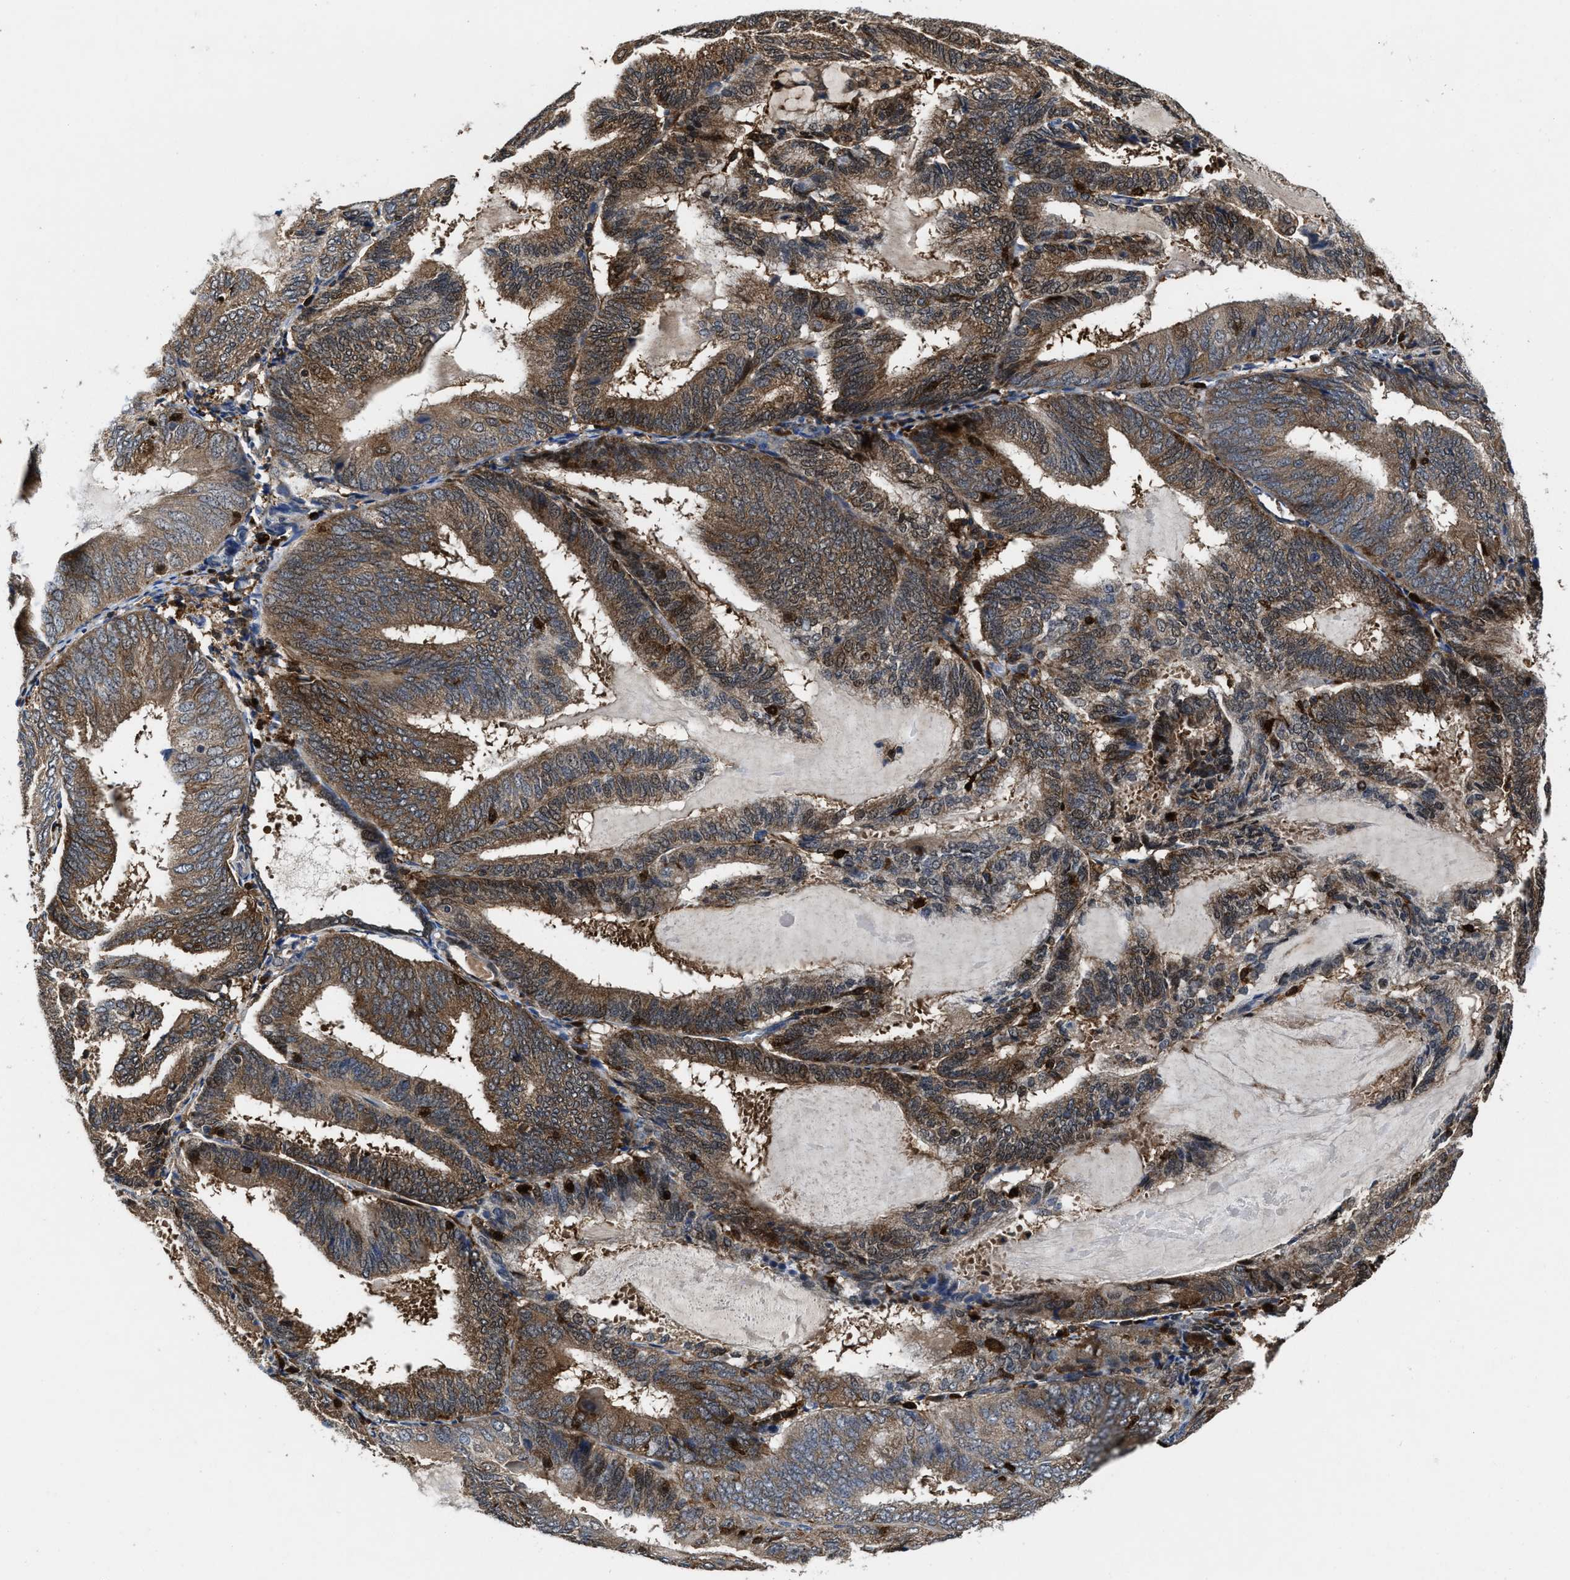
{"staining": {"intensity": "moderate", "quantity": ">75%", "location": "cytoplasmic/membranous"}, "tissue": "endometrial cancer", "cell_type": "Tumor cells", "image_type": "cancer", "snomed": [{"axis": "morphology", "description": "Adenocarcinoma, NOS"}, {"axis": "topography", "description": "Endometrium"}], "caption": "Moderate cytoplasmic/membranous positivity is seen in about >75% of tumor cells in endometrial adenocarcinoma.", "gene": "RGS10", "patient": {"sex": "female", "age": 81}}